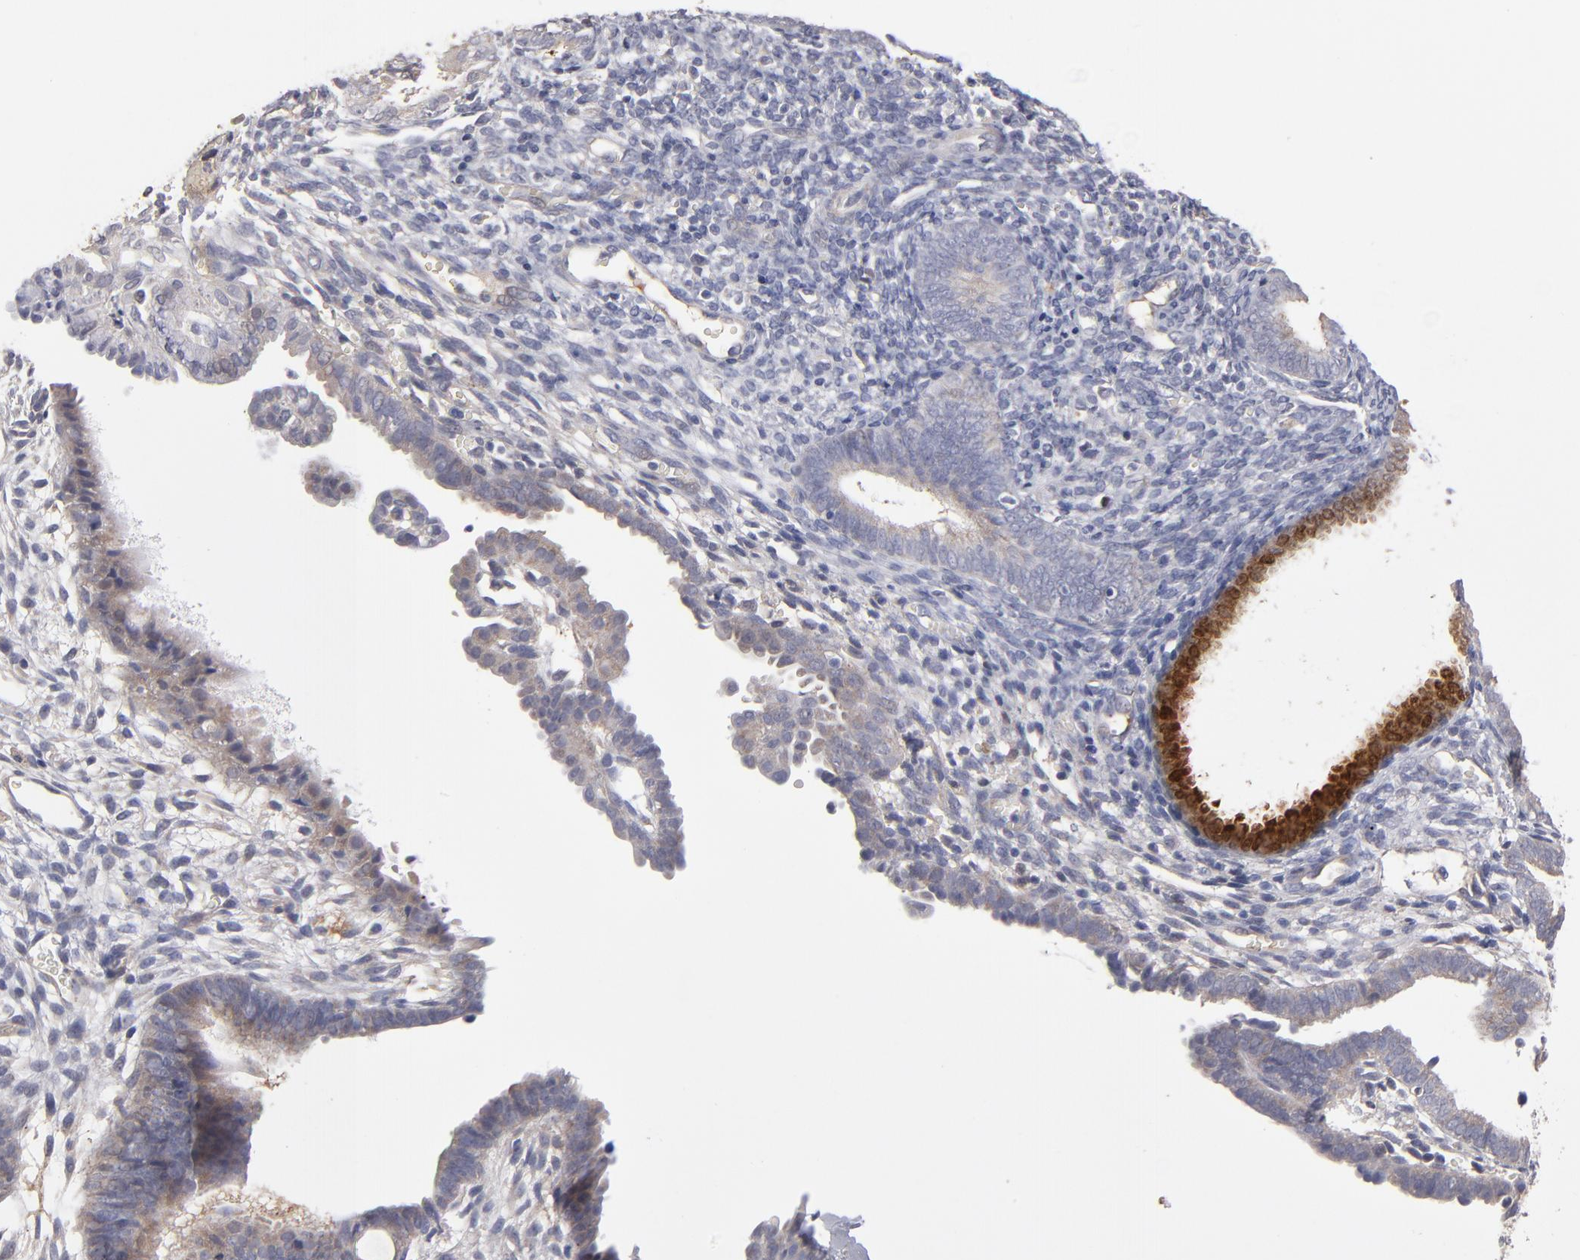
{"staining": {"intensity": "weak", "quantity": "25%-75%", "location": "cytoplasmic/membranous"}, "tissue": "endometrium", "cell_type": "Cells in endometrial stroma", "image_type": "normal", "snomed": [{"axis": "morphology", "description": "Normal tissue, NOS"}, {"axis": "topography", "description": "Smooth muscle"}, {"axis": "topography", "description": "Endometrium"}], "caption": "Endometrium stained for a protein exhibits weak cytoplasmic/membranous positivity in cells in endometrial stroma. (brown staining indicates protein expression, while blue staining denotes nuclei).", "gene": "EXD2", "patient": {"sex": "female", "age": 57}}